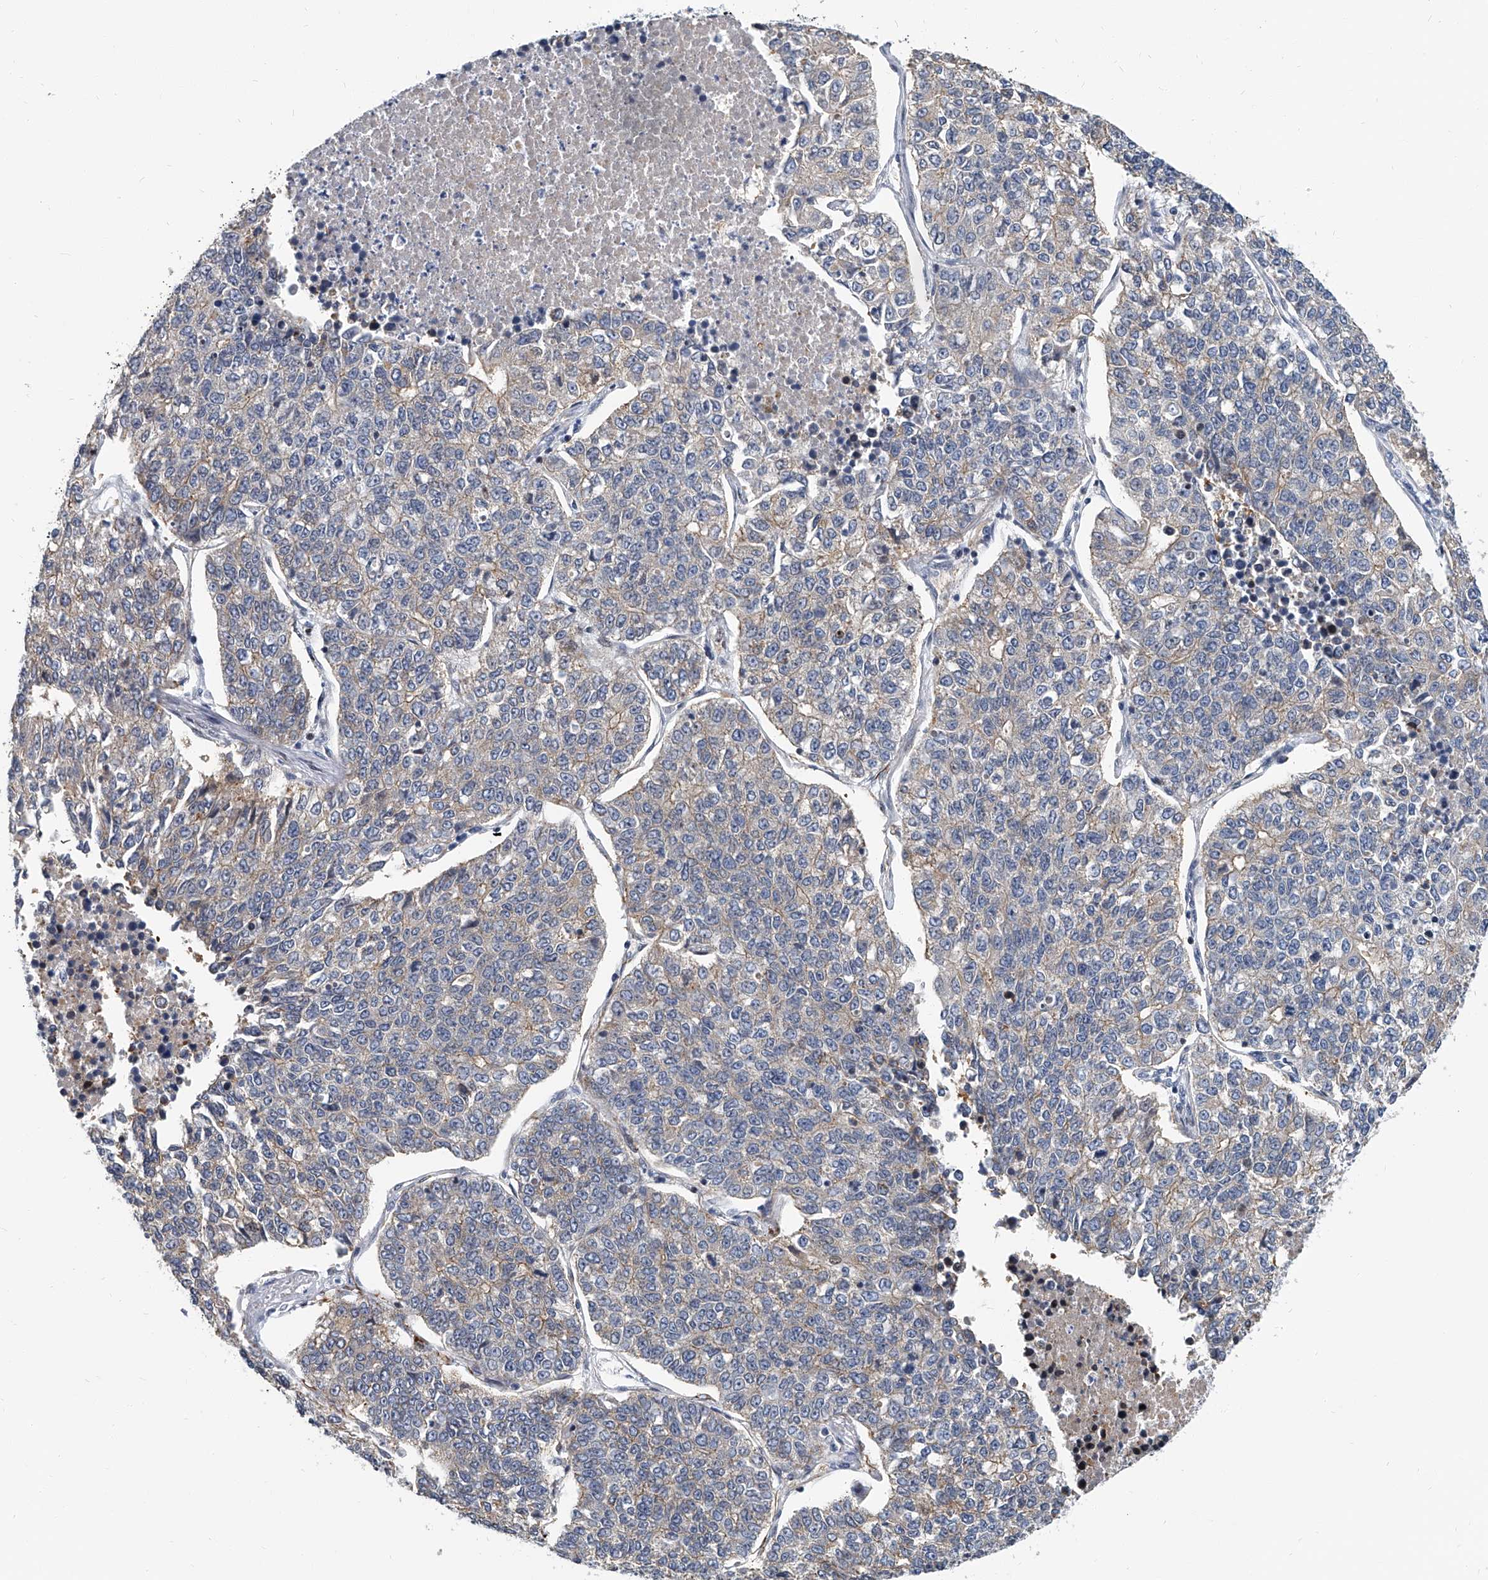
{"staining": {"intensity": "weak", "quantity": "<25%", "location": "cytoplasmic/membranous"}, "tissue": "lung cancer", "cell_type": "Tumor cells", "image_type": "cancer", "snomed": [{"axis": "morphology", "description": "Adenocarcinoma, NOS"}, {"axis": "topography", "description": "Lung"}], "caption": "Immunohistochemistry micrograph of neoplastic tissue: lung cancer (adenocarcinoma) stained with DAB (3,3'-diaminobenzidine) exhibits no significant protein positivity in tumor cells.", "gene": "KIRREL1", "patient": {"sex": "male", "age": 49}}